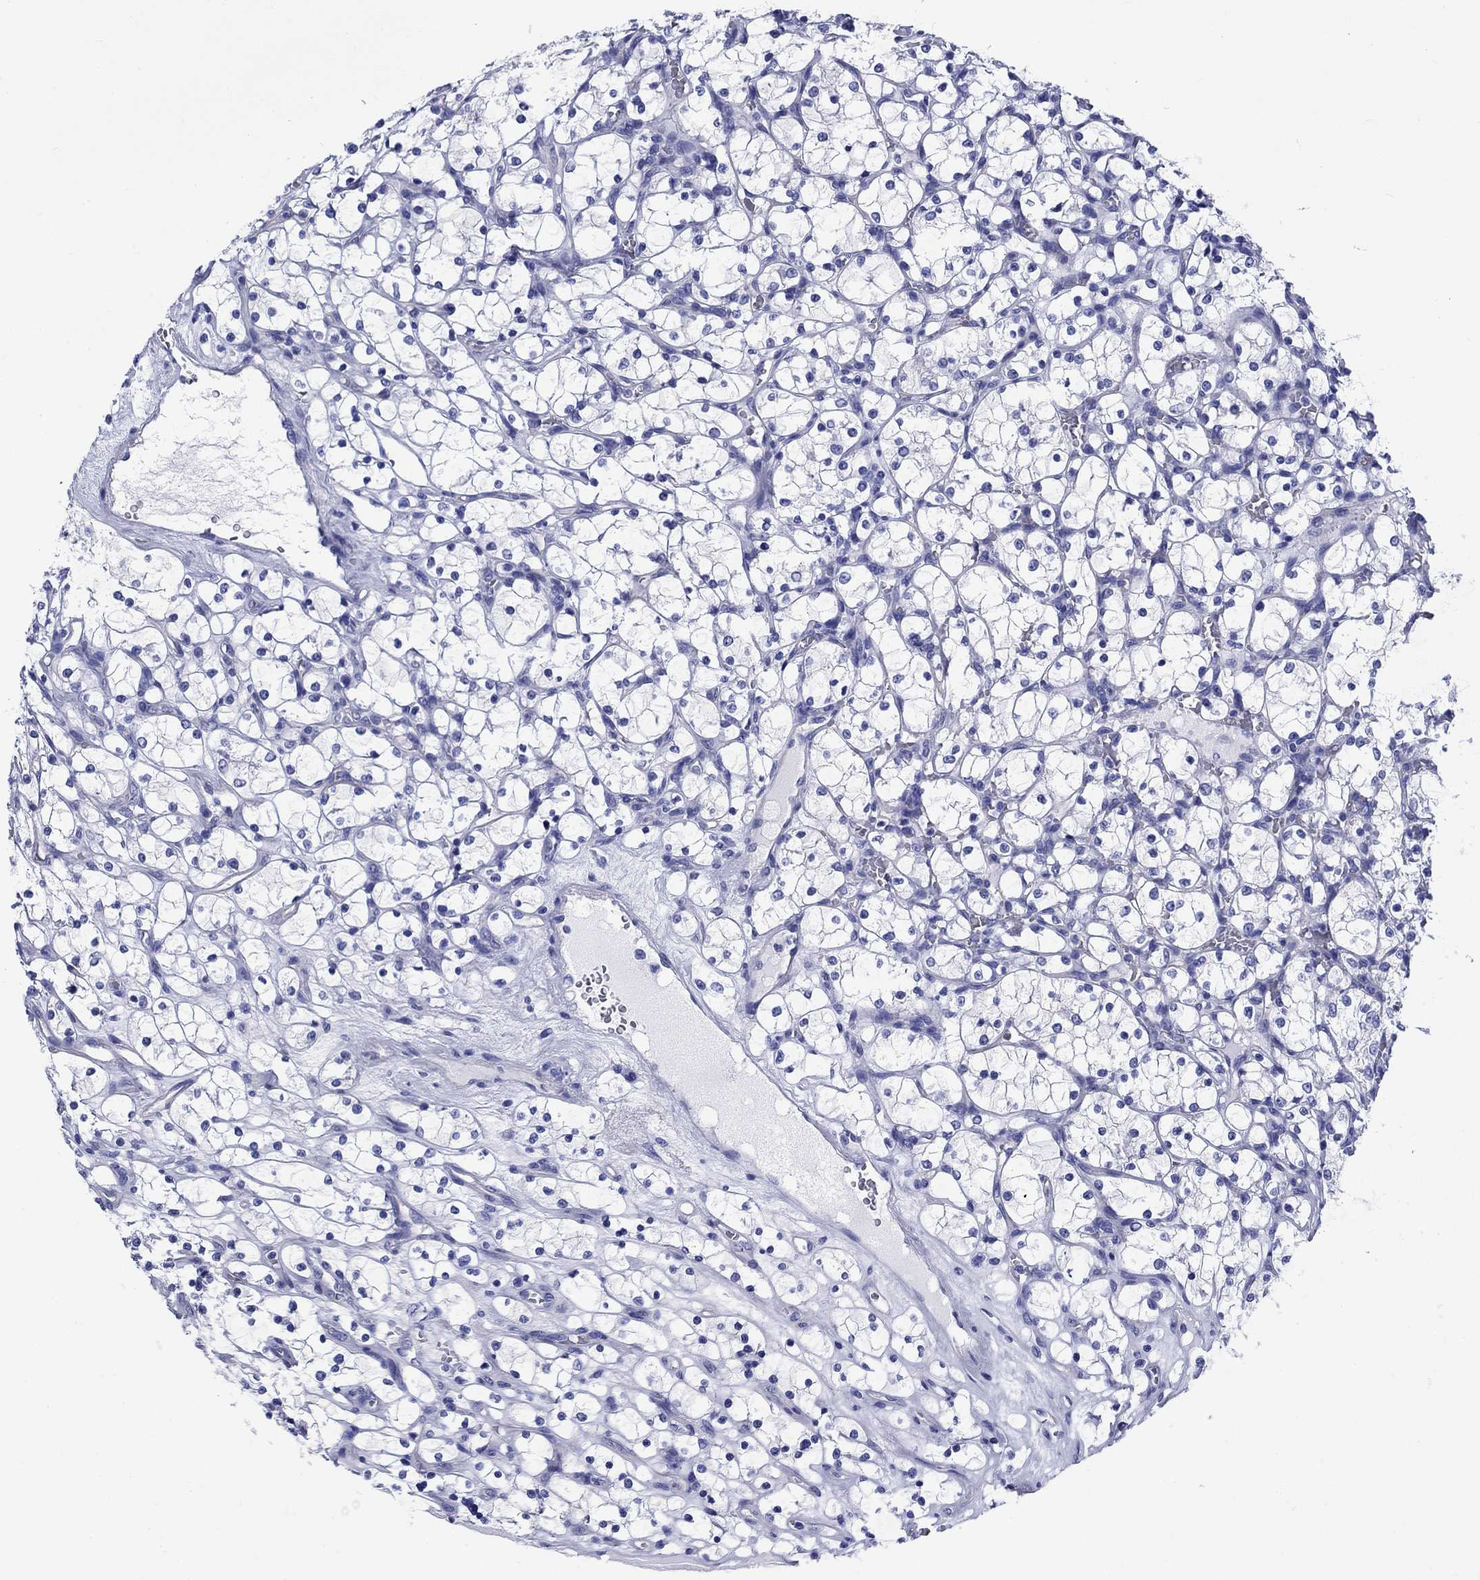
{"staining": {"intensity": "negative", "quantity": "none", "location": "none"}, "tissue": "renal cancer", "cell_type": "Tumor cells", "image_type": "cancer", "snomed": [{"axis": "morphology", "description": "Adenocarcinoma, NOS"}, {"axis": "topography", "description": "Kidney"}], "caption": "A high-resolution histopathology image shows immunohistochemistry (IHC) staining of renal cancer, which shows no significant staining in tumor cells.", "gene": "SLC1A2", "patient": {"sex": "female", "age": 69}}